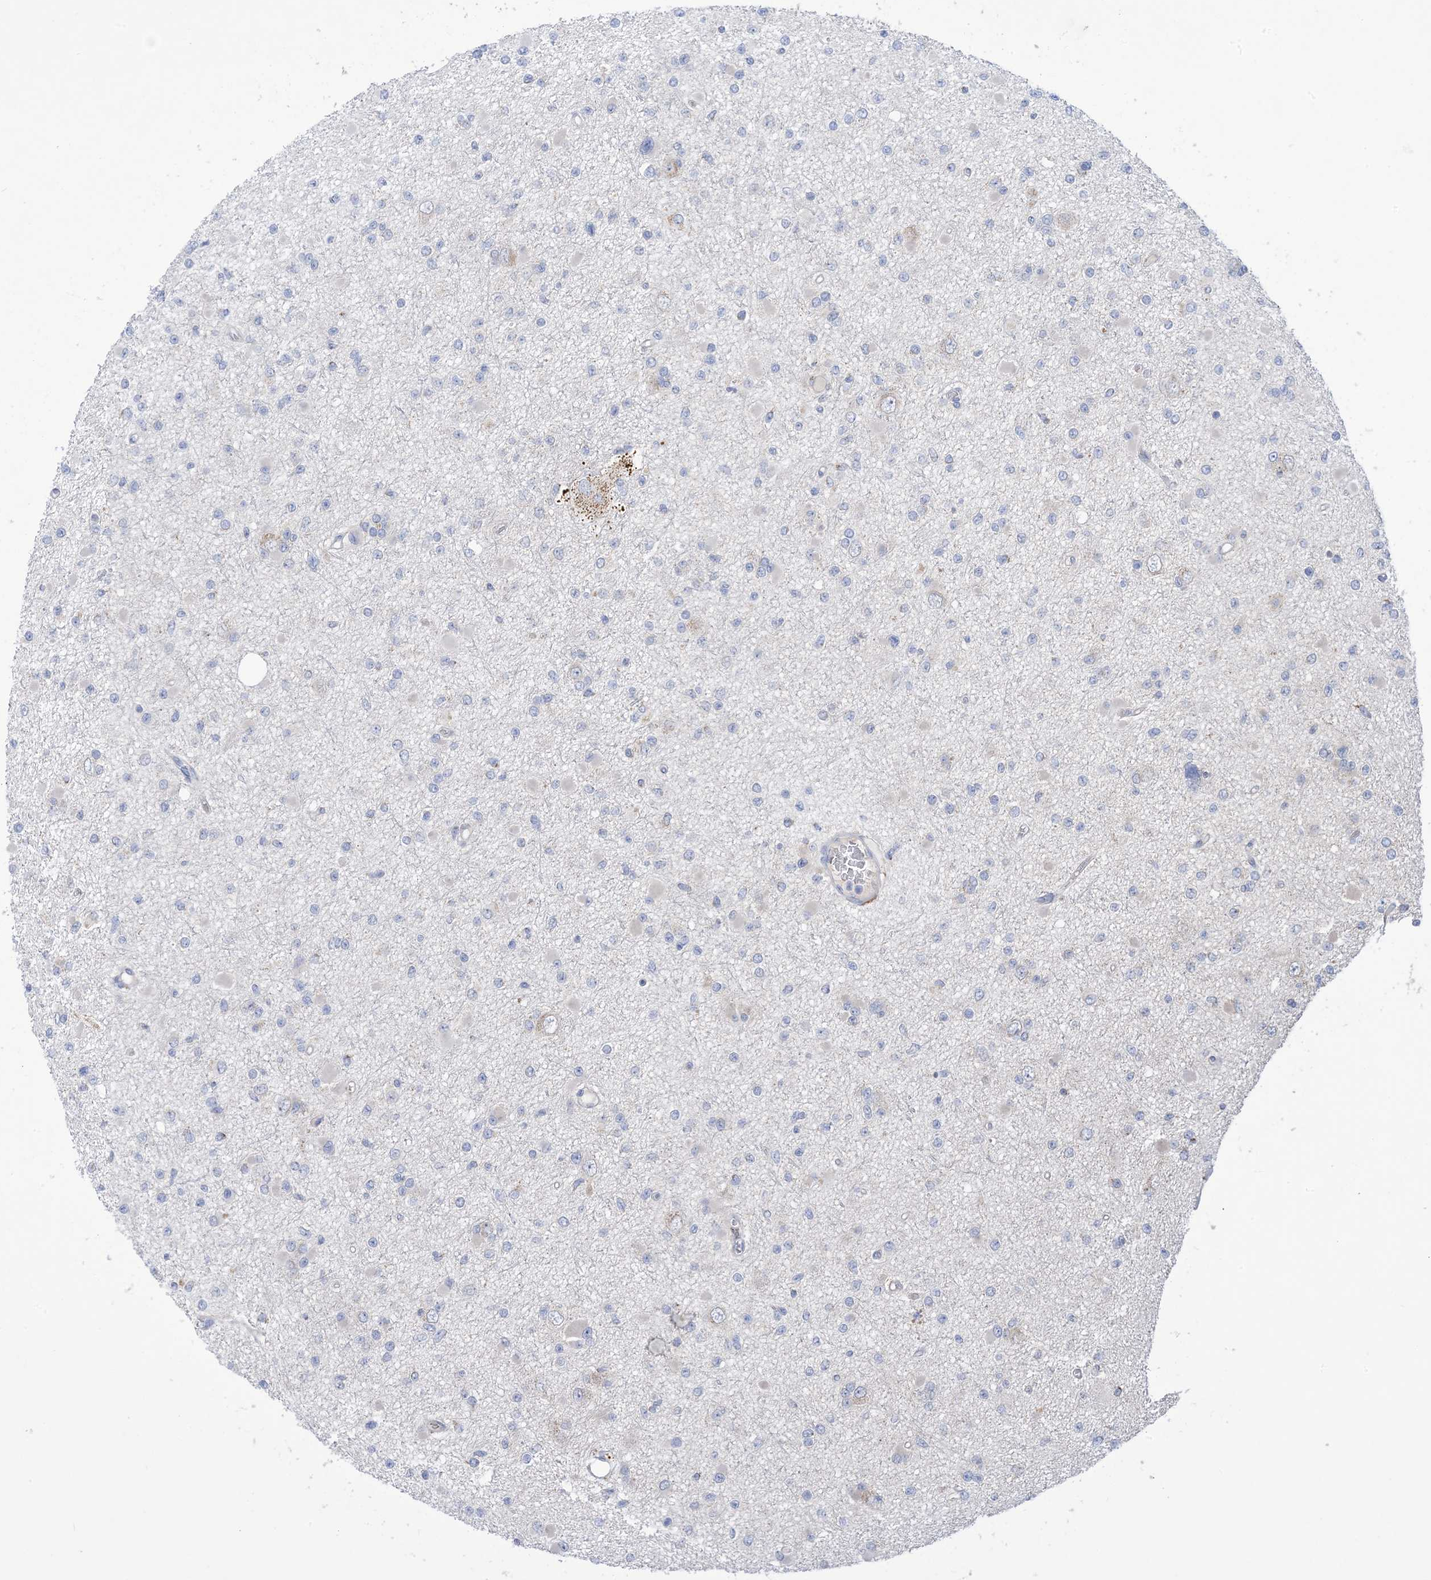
{"staining": {"intensity": "negative", "quantity": "none", "location": "none"}, "tissue": "glioma", "cell_type": "Tumor cells", "image_type": "cancer", "snomed": [{"axis": "morphology", "description": "Glioma, malignant, Low grade"}, {"axis": "topography", "description": "Brain"}], "caption": "High magnification brightfield microscopy of low-grade glioma (malignant) stained with DAB (3,3'-diaminobenzidine) (brown) and counterstained with hematoxylin (blue): tumor cells show no significant expression.", "gene": "CLEC16A", "patient": {"sex": "female", "age": 22}}